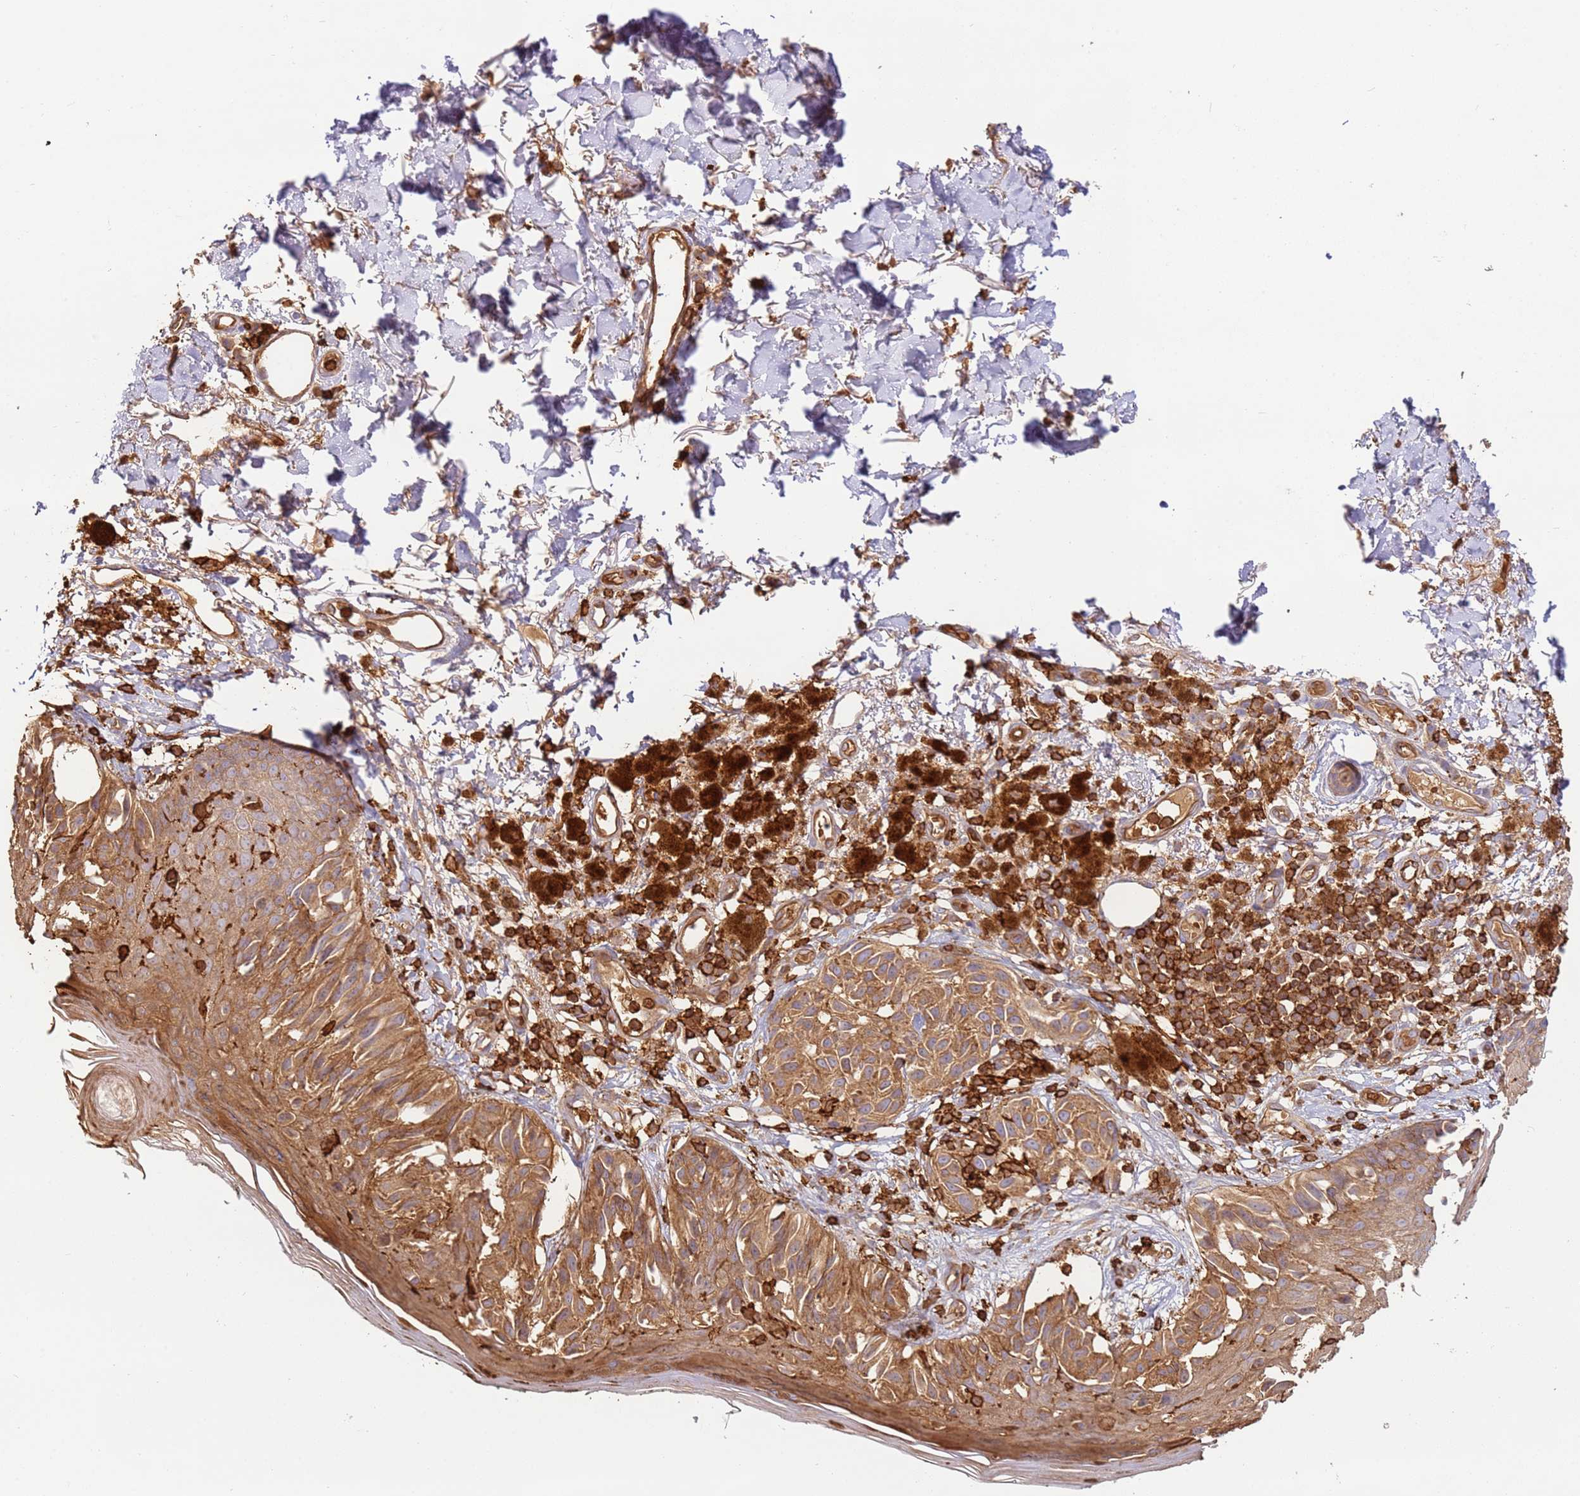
{"staining": {"intensity": "moderate", "quantity": ">75%", "location": "cytoplasmic/membranous"}, "tissue": "melanoma", "cell_type": "Tumor cells", "image_type": "cancer", "snomed": [{"axis": "morphology", "description": "Malignant melanoma, NOS"}, {"axis": "topography", "description": "Skin"}], "caption": "About >75% of tumor cells in human malignant melanoma display moderate cytoplasmic/membranous protein expression as visualized by brown immunohistochemical staining.", "gene": "OR6P1", "patient": {"sex": "male", "age": 73}}